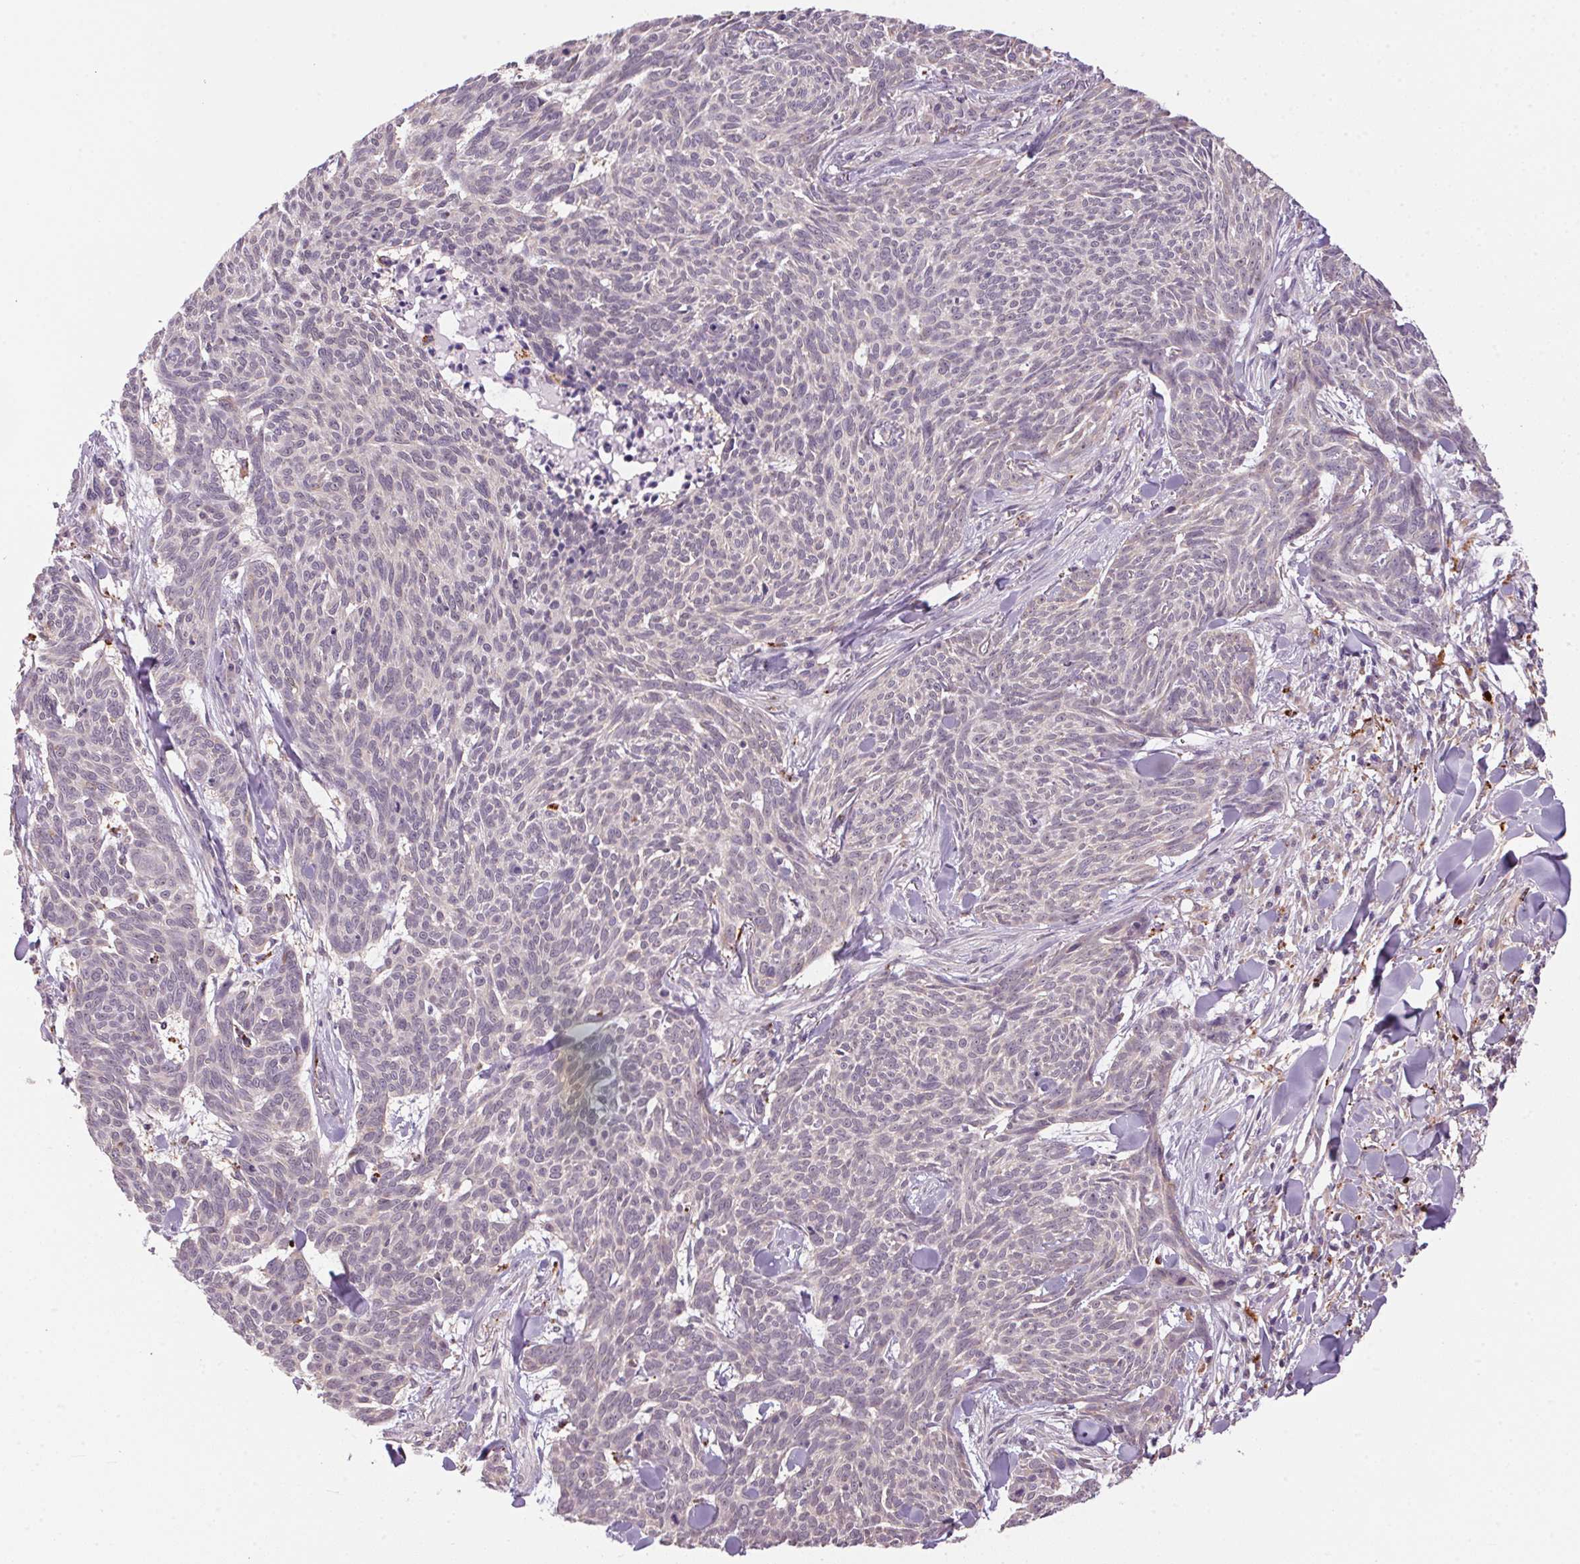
{"staining": {"intensity": "negative", "quantity": "none", "location": "none"}, "tissue": "skin cancer", "cell_type": "Tumor cells", "image_type": "cancer", "snomed": [{"axis": "morphology", "description": "Basal cell carcinoma"}, {"axis": "topography", "description": "Skin"}], "caption": "Skin cancer (basal cell carcinoma) was stained to show a protein in brown. There is no significant staining in tumor cells. (Stains: DAB immunohistochemistry with hematoxylin counter stain, Microscopy: brightfield microscopy at high magnification).", "gene": "ADH5", "patient": {"sex": "female", "age": 93}}